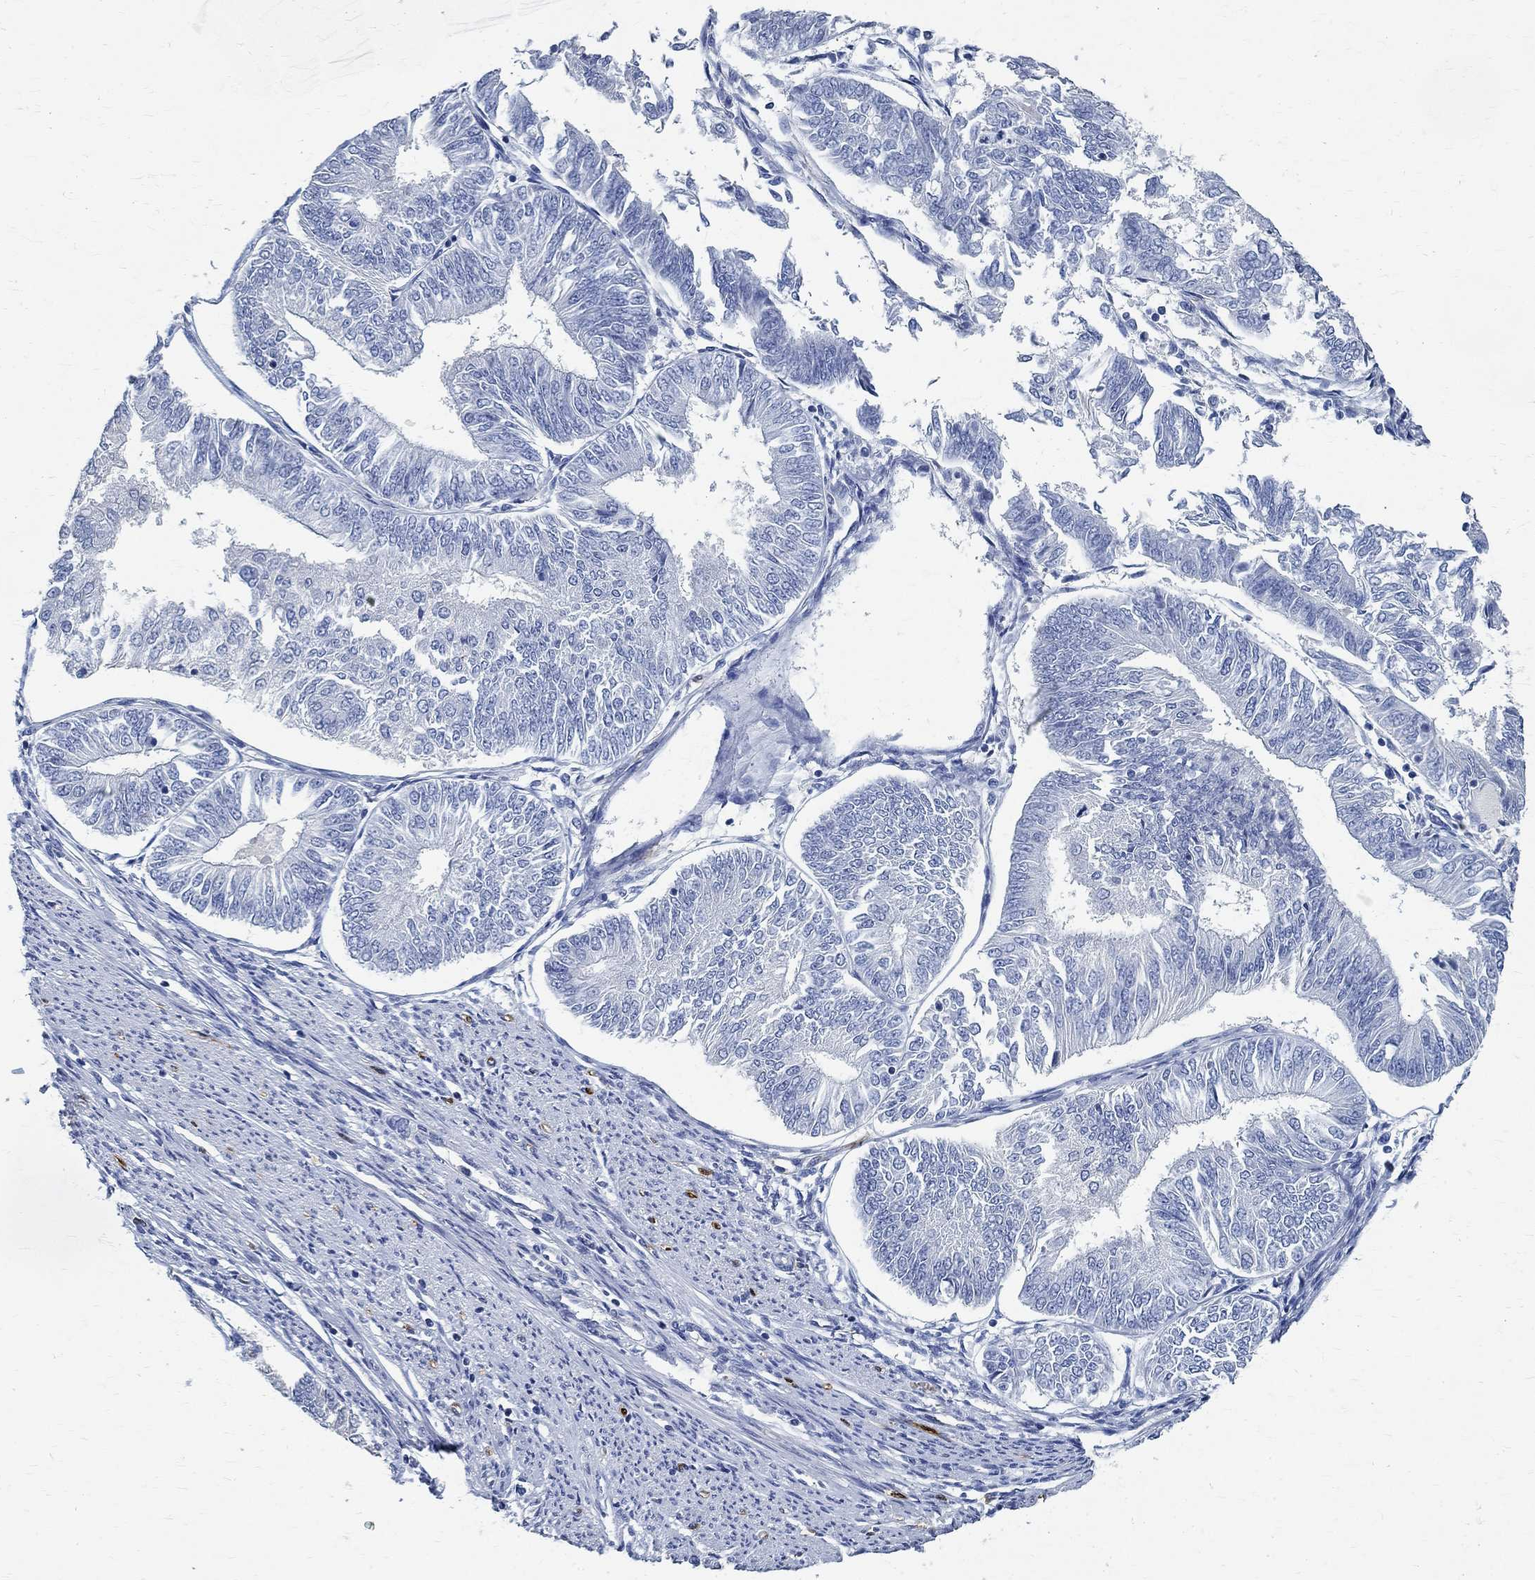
{"staining": {"intensity": "negative", "quantity": "none", "location": "none"}, "tissue": "endometrial cancer", "cell_type": "Tumor cells", "image_type": "cancer", "snomed": [{"axis": "morphology", "description": "Adenocarcinoma, NOS"}, {"axis": "topography", "description": "Endometrium"}], "caption": "IHC micrograph of endometrial cancer (adenocarcinoma) stained for a protein (brown), which exhibits no expression in tumor cells. (Brightfield microscopy of DAB IHC at high magnification).", "gene": "PRX", "patient": {"sex": "female", "age": 58}}